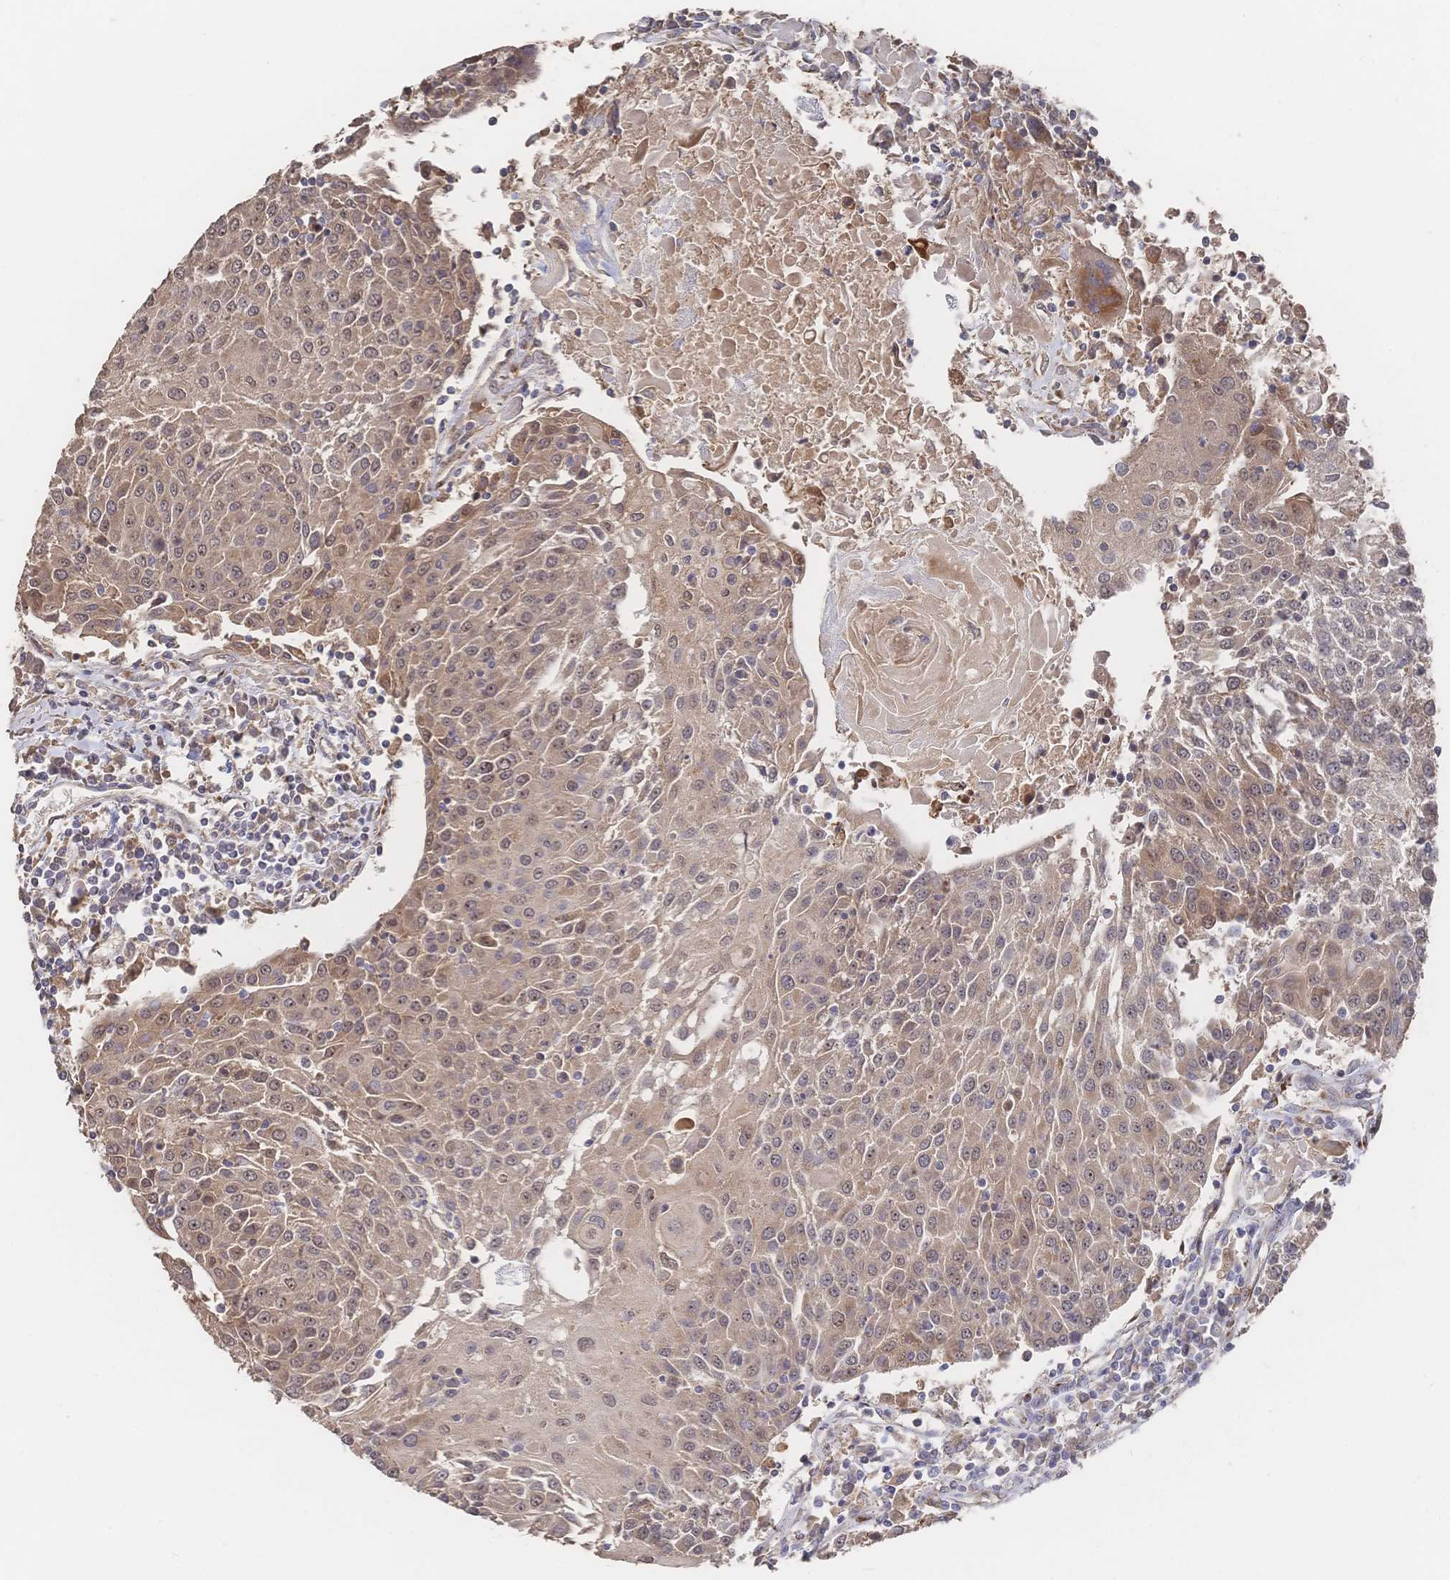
{"staining": {"intensity": "moderate", "quantity": ">75%", "location": "cytoplasmic/membranous,nuclear"}, "tissue": "urothelial cancer", "cell_type": "Tumor cells", "image_type": "cancer", "snomed": [{"axis": "morphology", "description": "Urothelial carcinoma, High grade"}, {"axis": "topography", "description": "Urinary bladder"}], "caption": "IHC (DAB (3,3'-diaminobenzidine)) staining of urothelial cancer displays moderate cytoplasmic/membranous and nuclear protein positivity in approximately >75% of tumor cells.", "gene": "DNAJA4", "patient": {"sex": "female", "age": 85}}